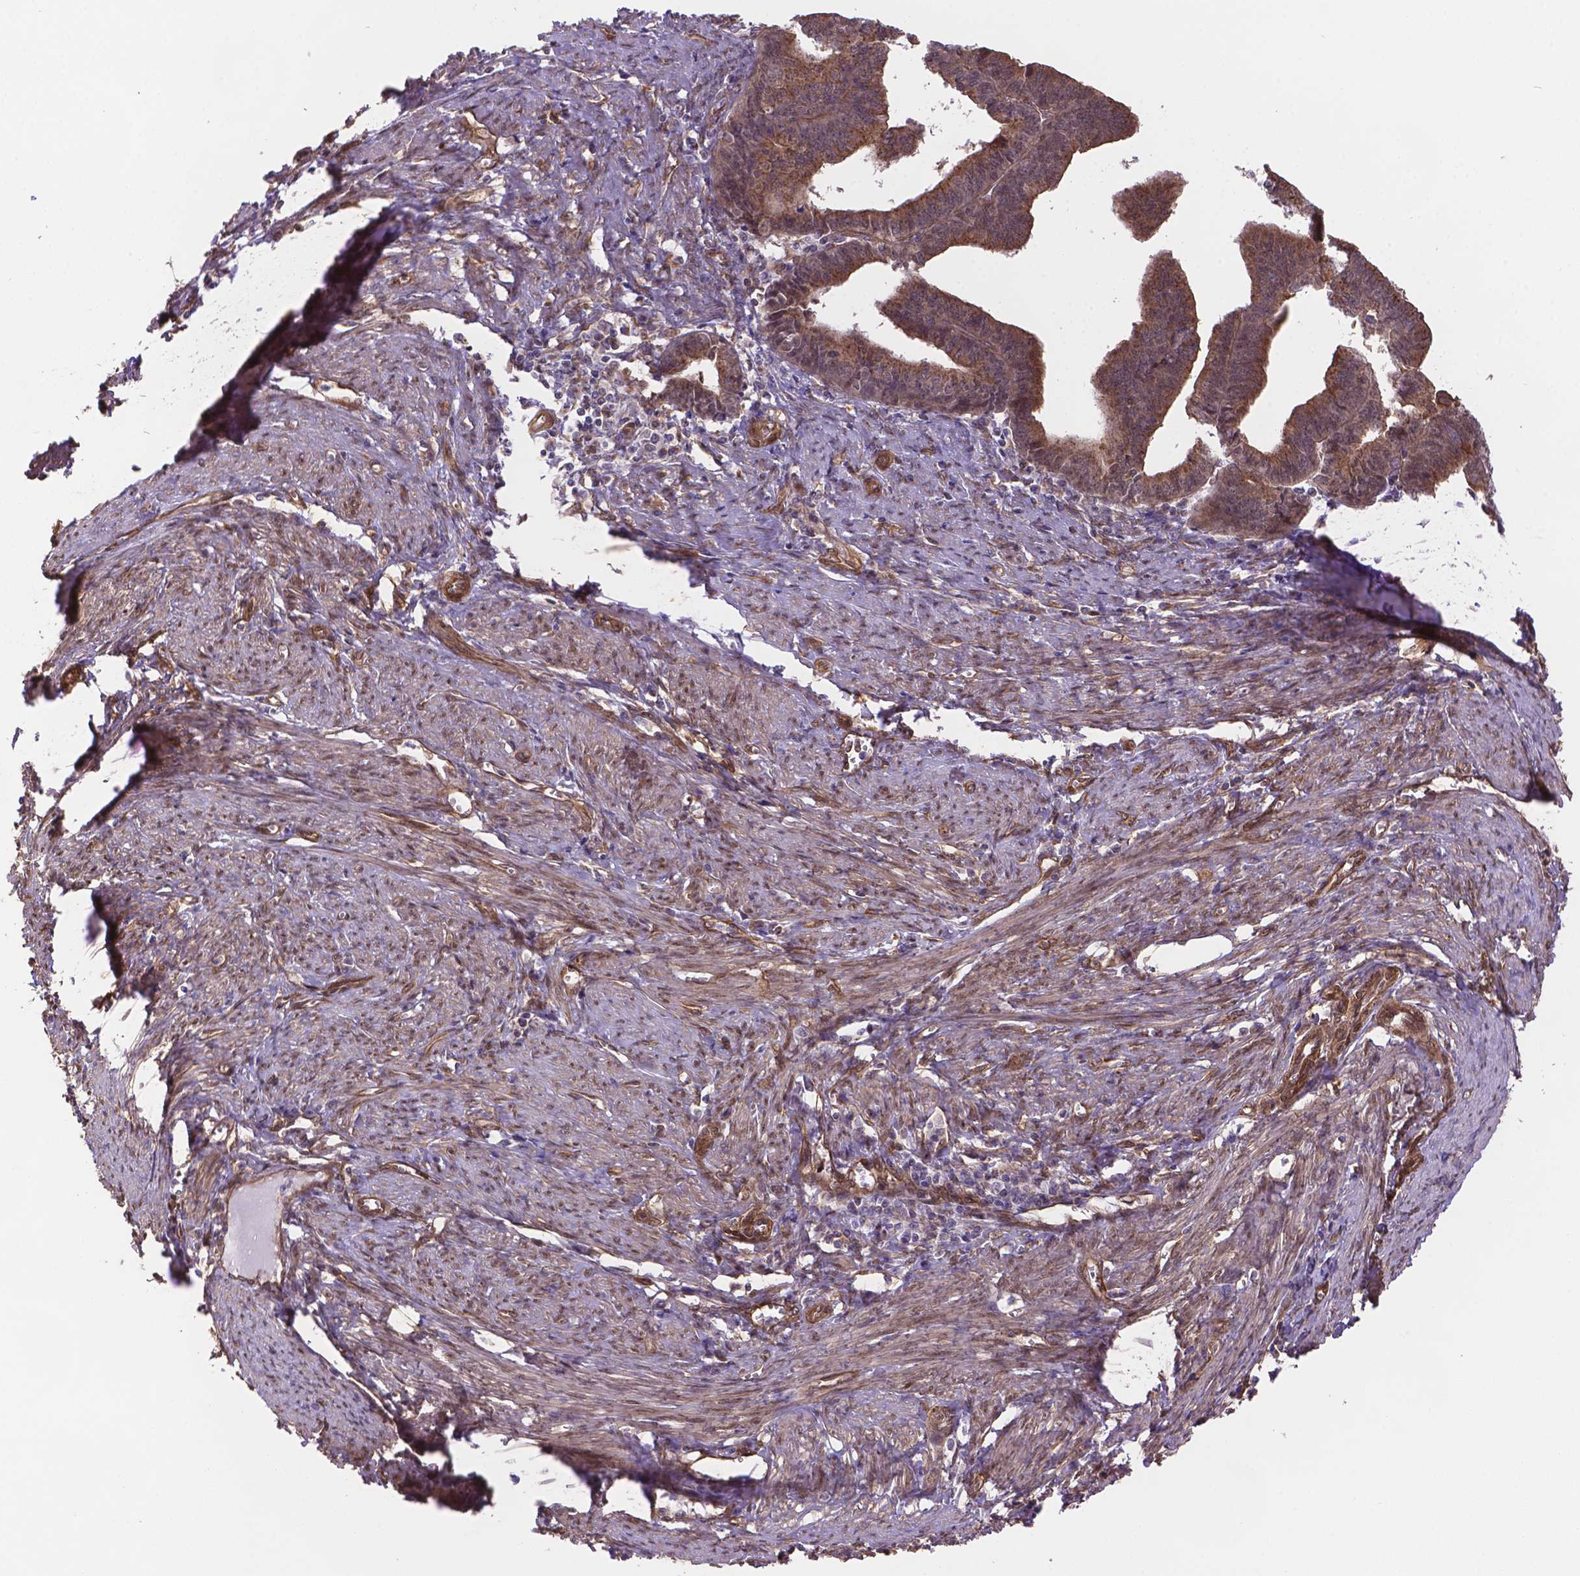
{"staining": {"intensity": "moderate", "quantity": ">75%", "location": "cytoplasmic/membranous"}, "tissue": "endometrial cancer", "cell_type": "Tumor cells", "image_type": "cancer", "snomed": [{"axis": "morphology", "description": "Adenocarcinoma, NOS"}, {"axis": "topography", "description": "Endometrium"}], "caption": "Approximately >75% of tumor cells in endometrial adenocarcinoma exhibit moderate cytoplasmic/membranous protein positivity as visualized by brown immunohistochemical staining.", "gene": "YAP1", "patient": {"sex": "female", "age": 65}}